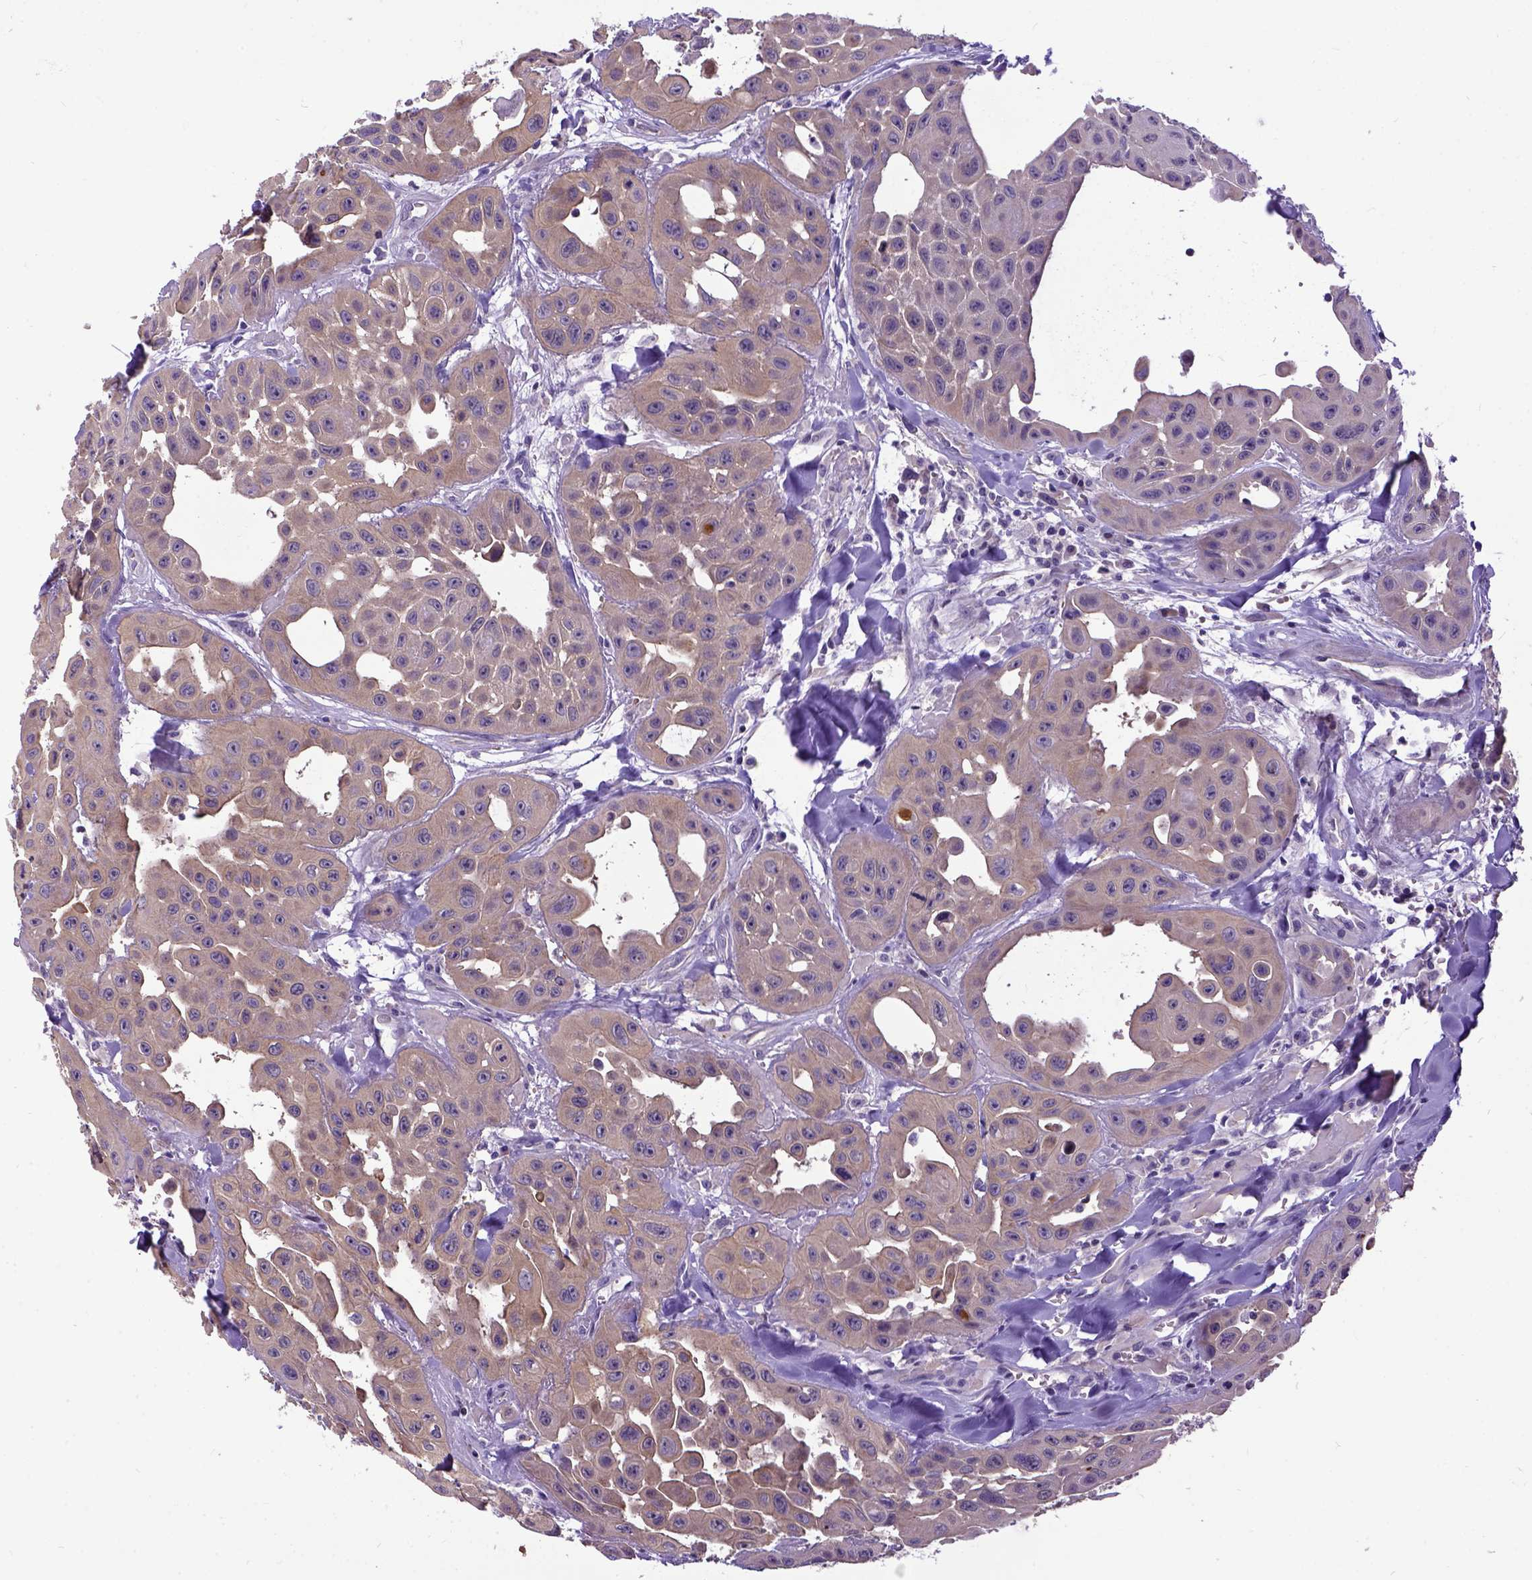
{"staining": {"intensity": "weak", "quantity": ">75%", "location": "cytoplasmic/membranous"}, "tissue": "head and neck cancer", "cell_type": "Tumor cells", "image_type": "cancer", "snomed": [{"axis": "morphology", "description": "Adenocarcinoma, NOS"}, {"axis": "topography", "description": "Head-Neck"}], "caption": "Brown immunohistochemical staining in human head and neck adenocarcinoma reveals weak cytoplasmic/membranous expression in about >75% of tumor cells.", "gene": "NEK5", "patient": {"sex": "male", "age": 73}}